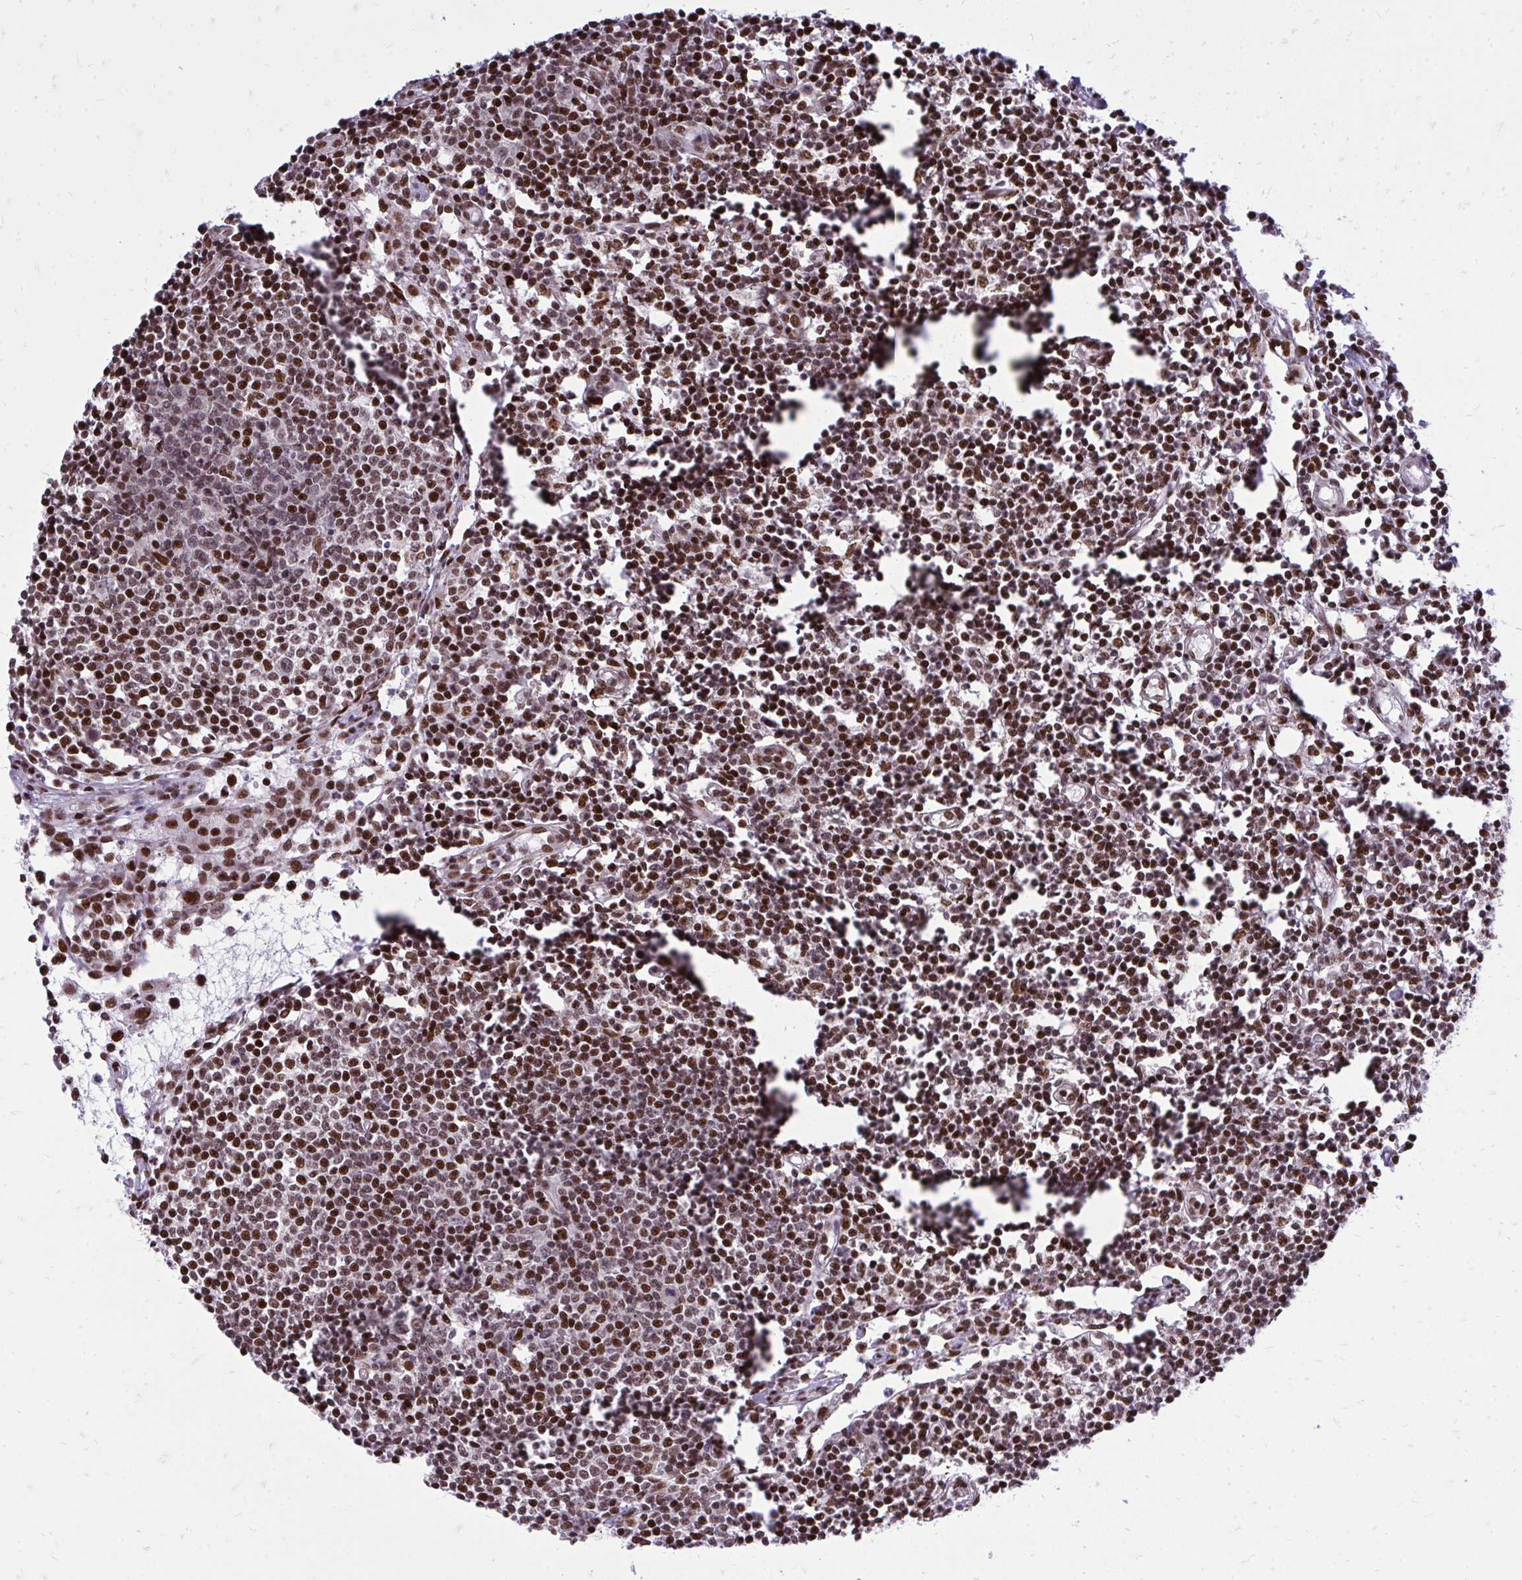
{"staining": {"intensity": "strong", "quantity": ">75%", "location": "nuclear"}, "tissue": "lymph node", "cell_type": "Germinal center cells", "image_type": "normal", "snomed": [{"axis": "morphology", "description": "Normal tissue, NOS"}, {"axis": "topography", "description": "Lymph node"}], "caption": "Immunohistochemistry (IHC) staining of unremarkable lymph node, which shows high levels of strong nuclear expression in approximately >75% of germinal center cells indicating strong nuclear protein staining. The staining was performed using DAB (3,3'-diaminobenzidine) (brown) for protein detection and nuclei were counterstained in hematoxylin (blue).", "gene": "TBL1Y", "patient": {"sex": "female", "age": 78}}